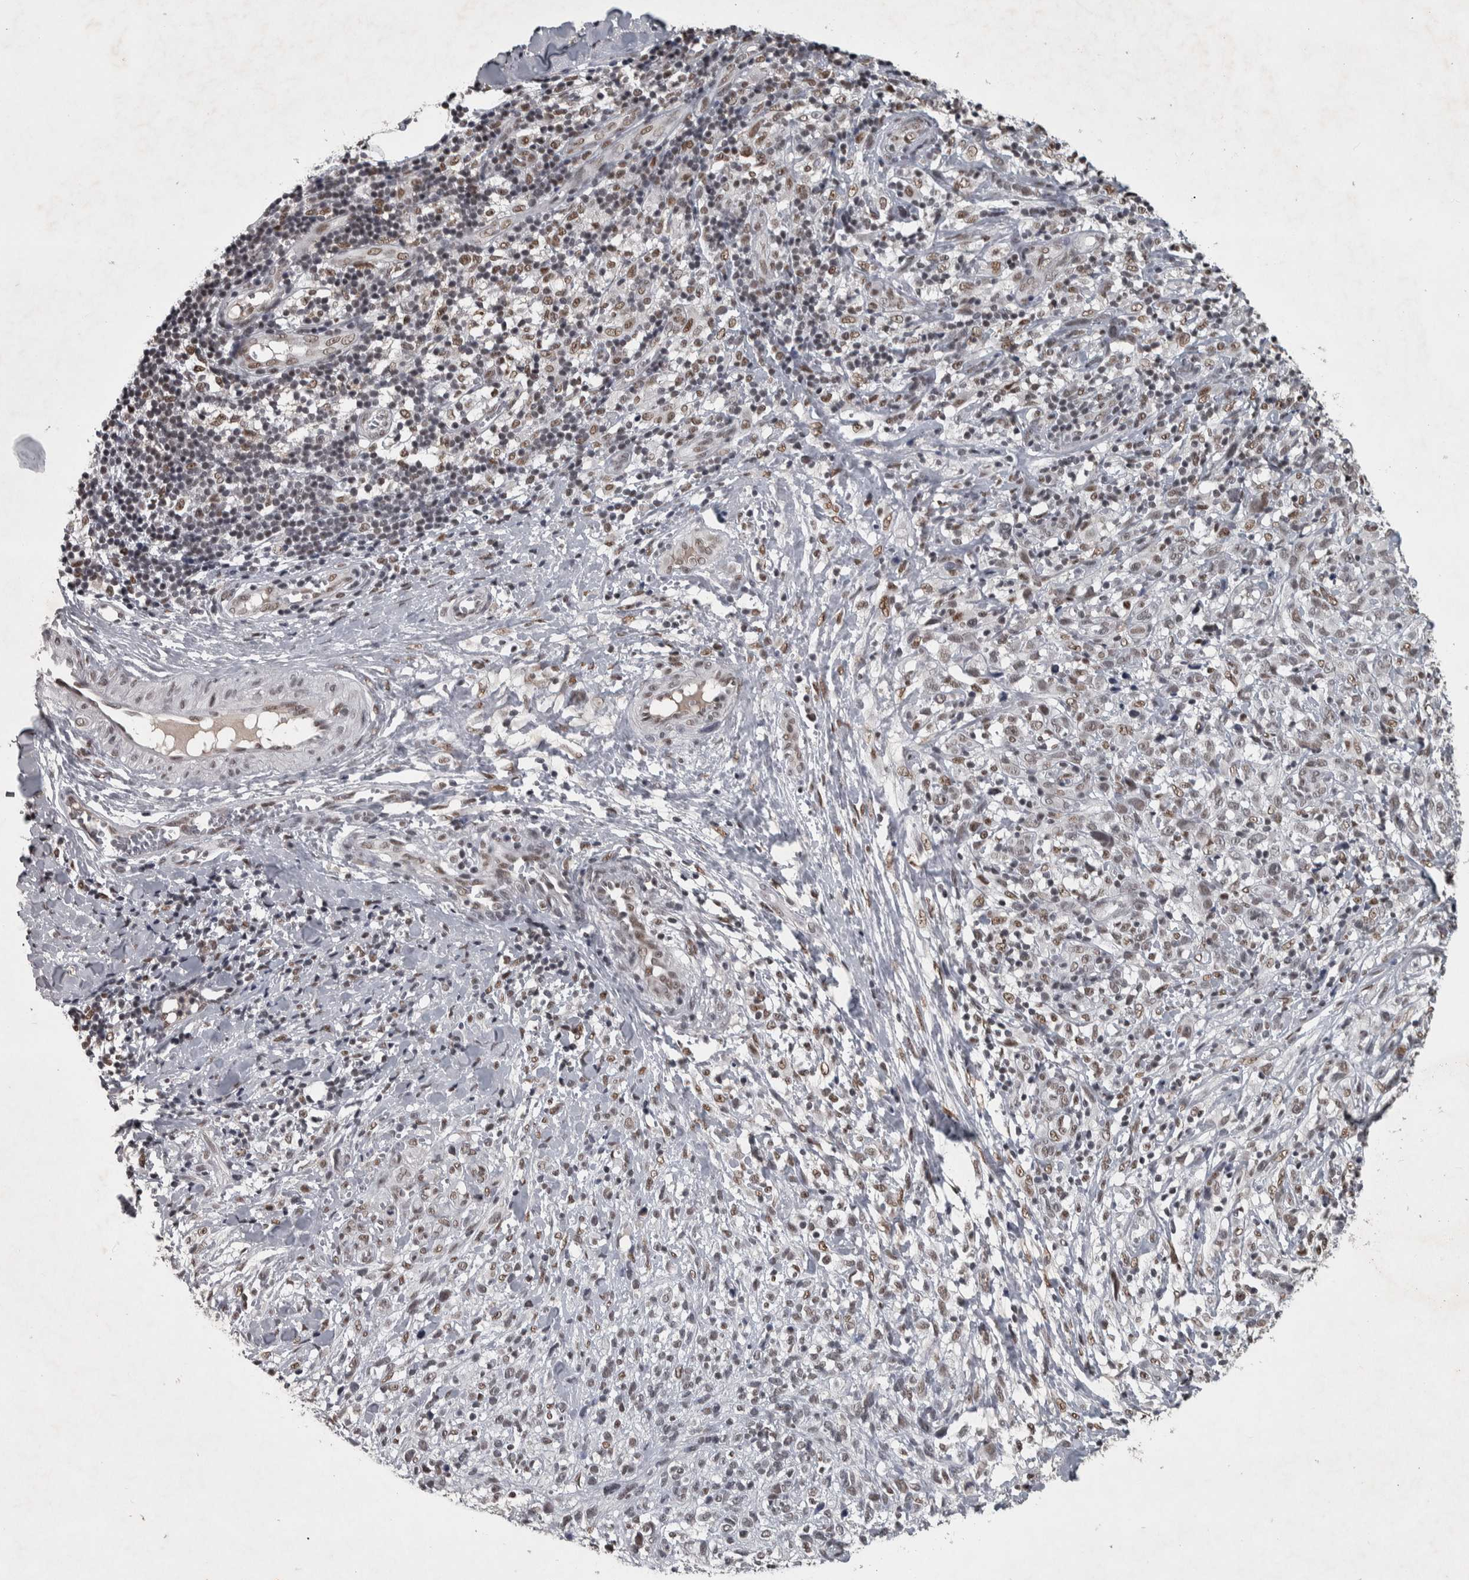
{"staining": {"intensity": "weak", "quantity": ">75%", "location": "nuclear"}, "tissue": "melanoma", "cell_type": "Tumor cells", "image_type": "cancer", "snomed": [{"axis": "morphology", "description": "Malignant melanoma, NOS"}, {"axis": "topography", "description": "Skin"}], "caption": "The immunohistochemical stain shows weak nuclear staining in tumor cells of melanoma tissue. (DAB IHC, brown staining for protein, blue staining for nuclei).", "gene": "DDX42", "patient": {"sex": "female", "age": 55}}